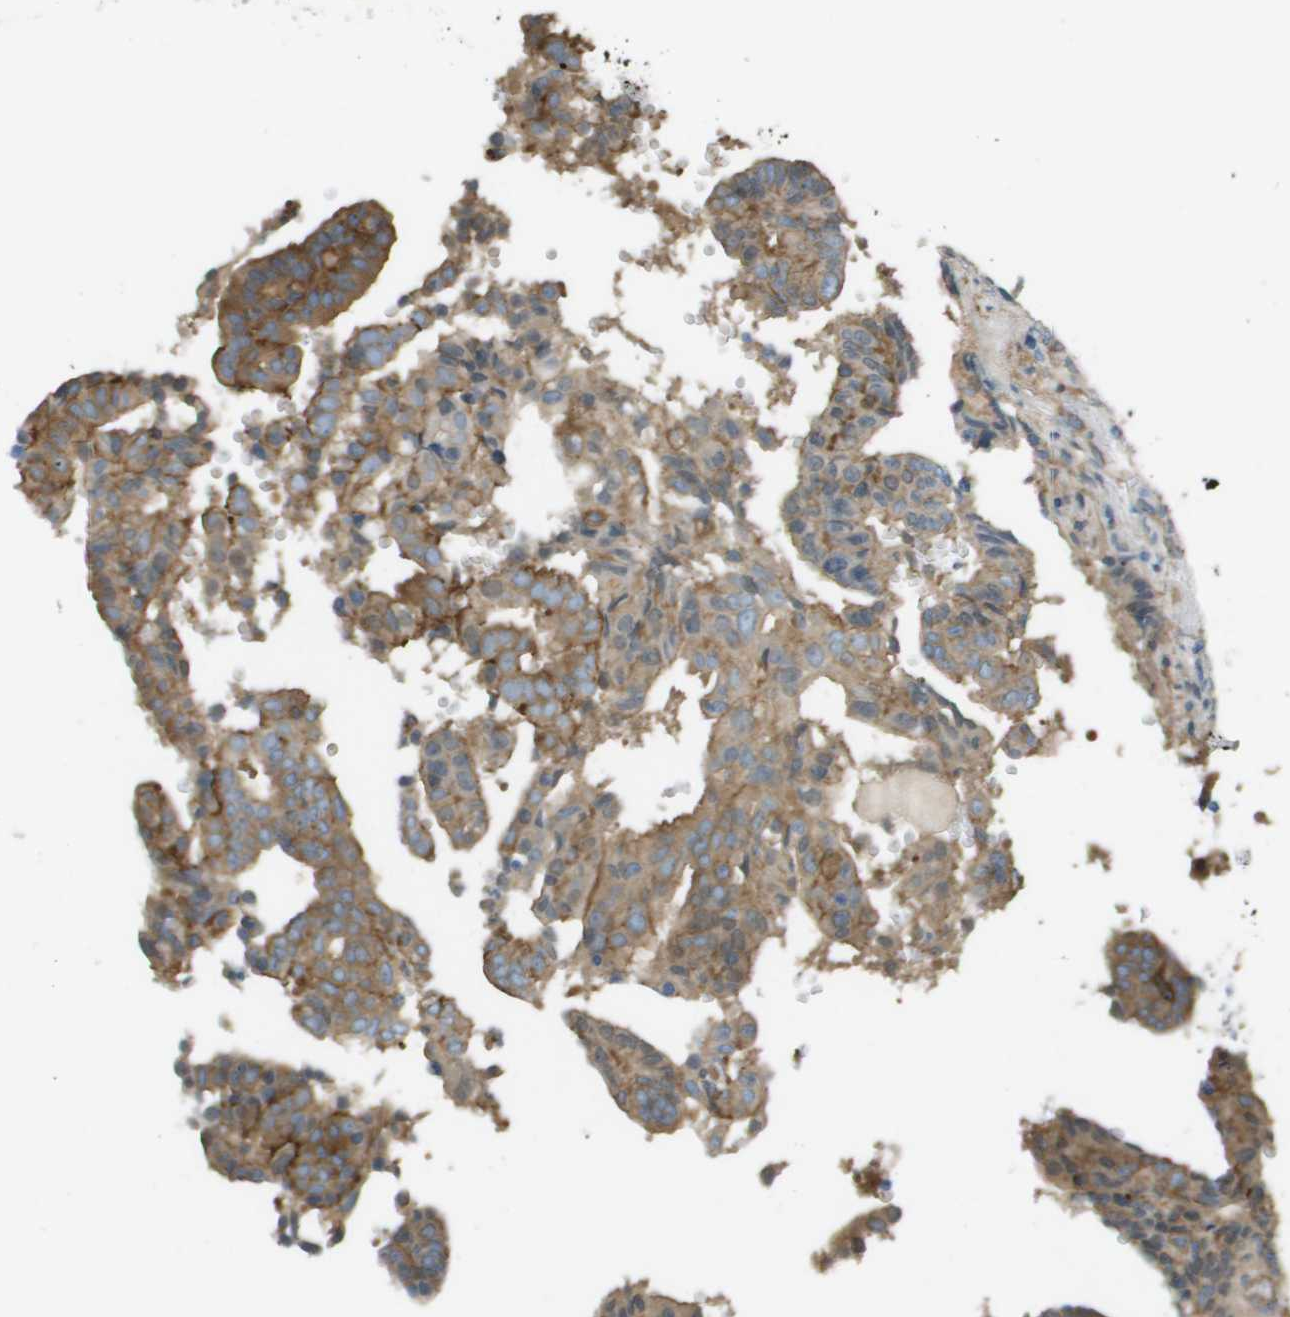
{"staining": {"intensity": "moderate", "quantity": ">75%", "location": "cytoplasmic/membranous"}, "tissue": "endometrial cancer", "cell_type": "Tumor cells", "image_type": "cancer", "snomed": [{"axis": "morphology", "description": "Adenocarcinoma, NOS"}, {"axis": "topography", "description": "Endometrium"}], "caption": "A photomicrograph of human endometrial cancer stained for a protein shows moderate cytoplasmic/membranous brown staining in tumor cells.", "gene": "CORO1B", "patient": {"sex": "female", "age": 58}}